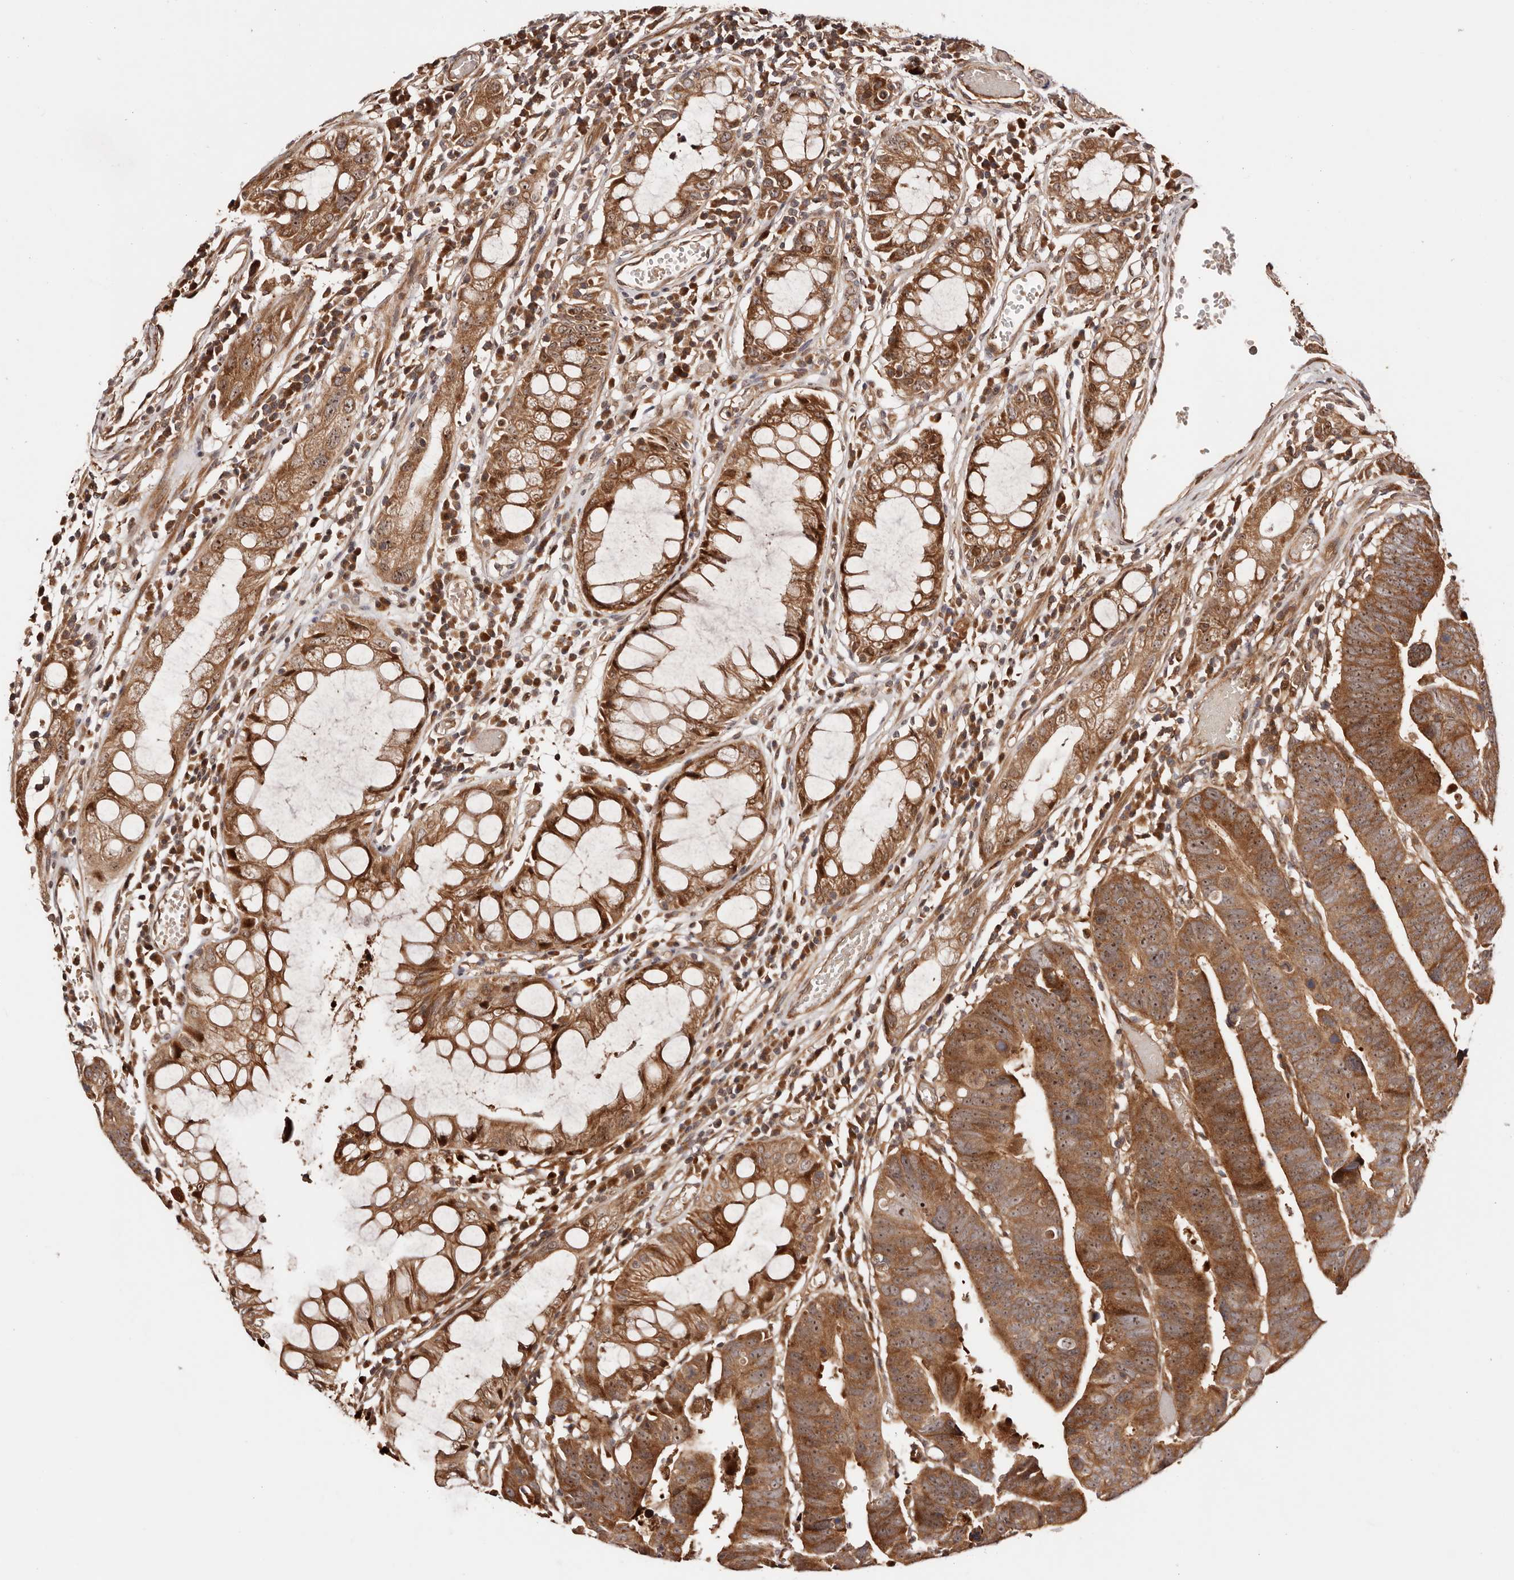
{"staining": {"intensity": "strong", "quantity": ">75%", "location": "cytoplasmic/membranous,nuclear"}, "tissue": "colorectal cancer", "cell_type": "Tumor cells", "image_type": "cancer", "snomed": [{"axis": "morphology", "description": "Adenocarcinoma, NOS"}, {"axis": "topography", "description": "Rectum"}], "caption": "Human adenocarcinoma (colorectal) stained for a protein (brown) shows strong cytoplasmic/membranous and nuclear positive expression in about >75% of tumor cells.", "gene": "PTPN22", "patient": {"sex": "female", "age": 65}}